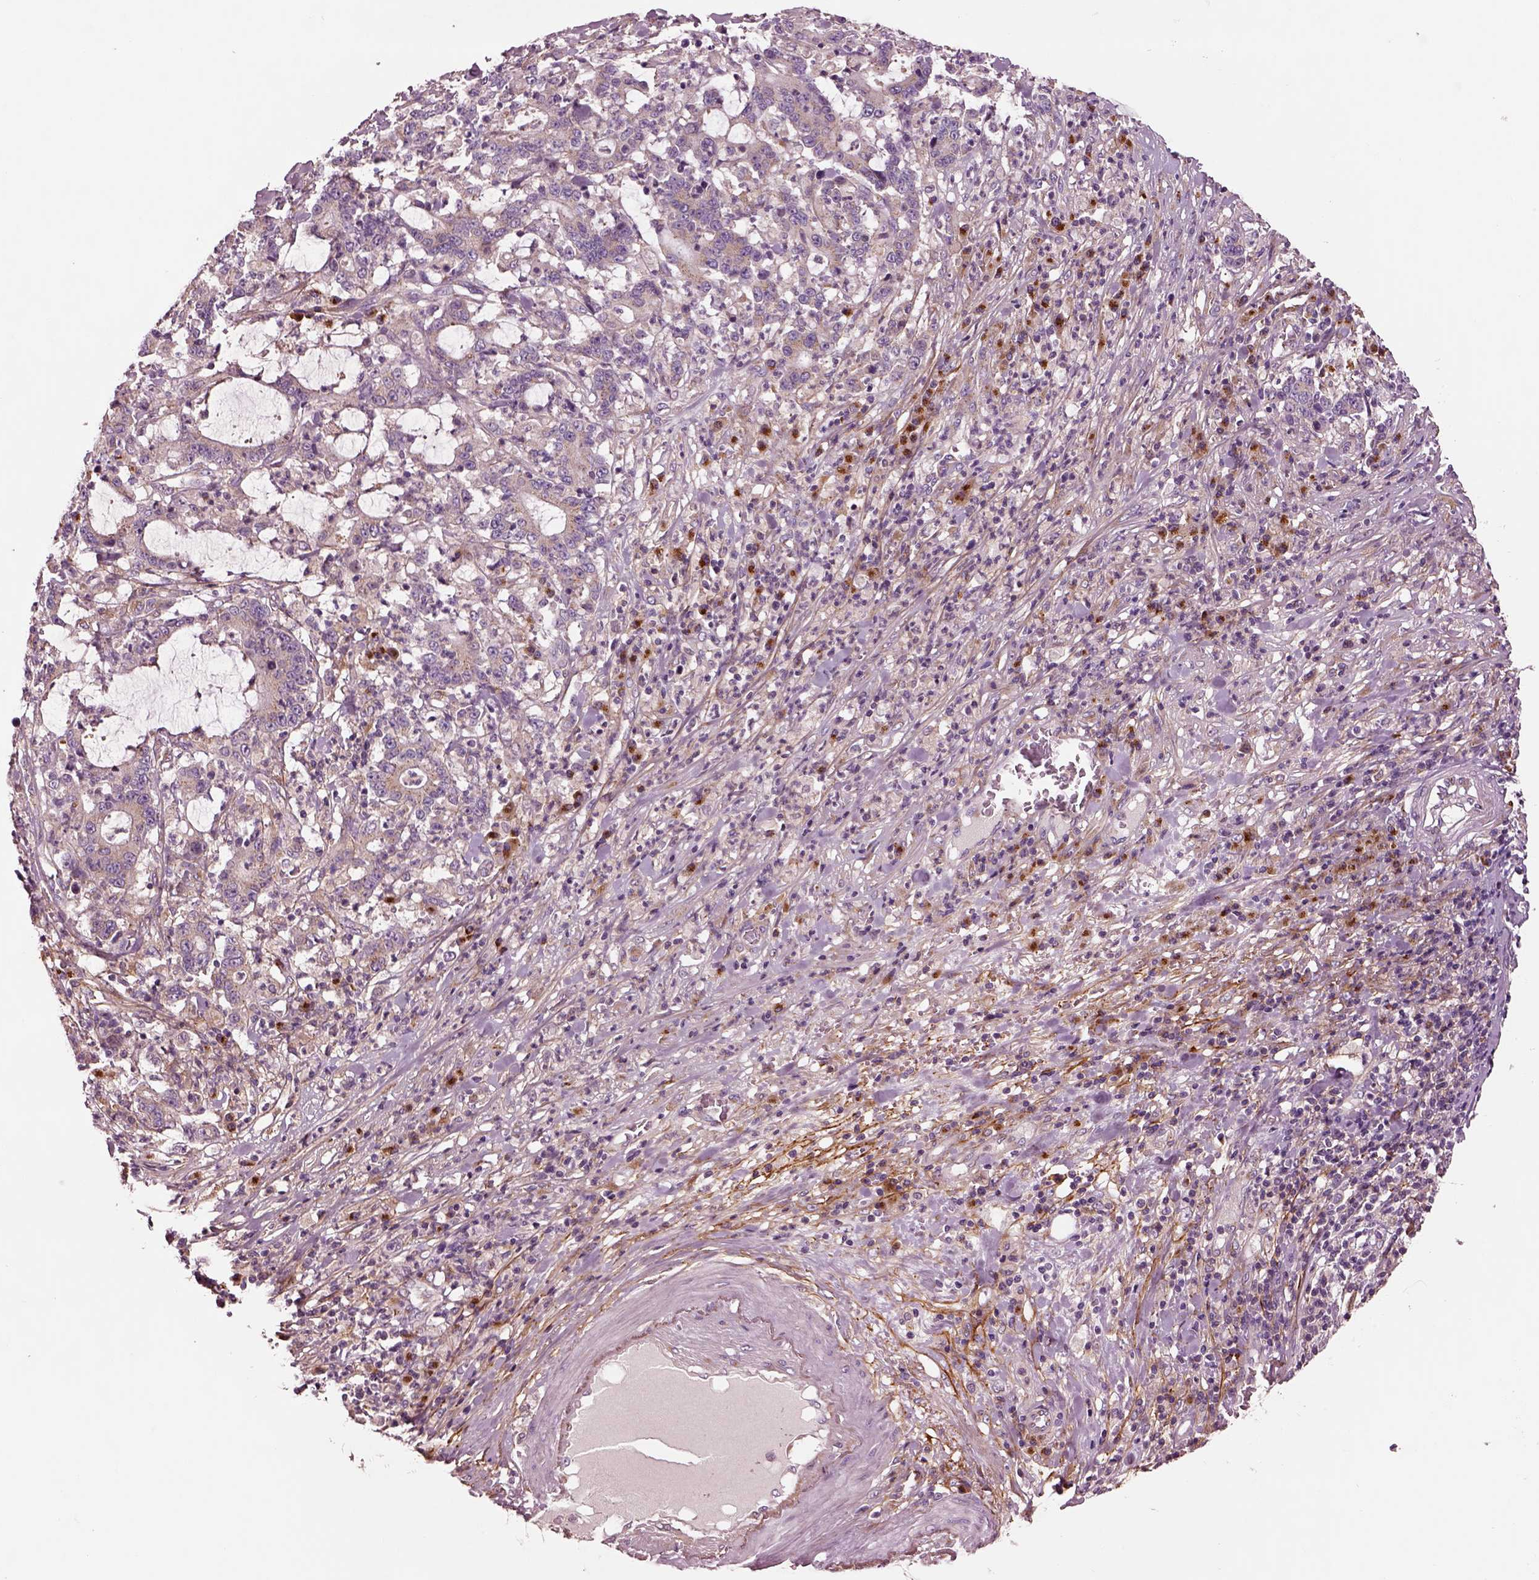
{"staining": {"intensity": "negative", "quantity": "none", "location": "none"}, "tissue": "stomach cancer", "cell_type": "Tumor cells", "image_type": "cancer", "snomed": [{"axis": "morphology", "description": "Adenocarcinoma, NOS"}, {"axis": "topography", "description": "Stomach, upper"}], "caption": "DAB (3,3'-diaminobenzidine) immunohistochemical staining of human stomach cancer (adenocarcinoma) shows no significant staining in tumor cells.", "gene": "SEC23A", "patient": {"sex": "male", "age": 68}}